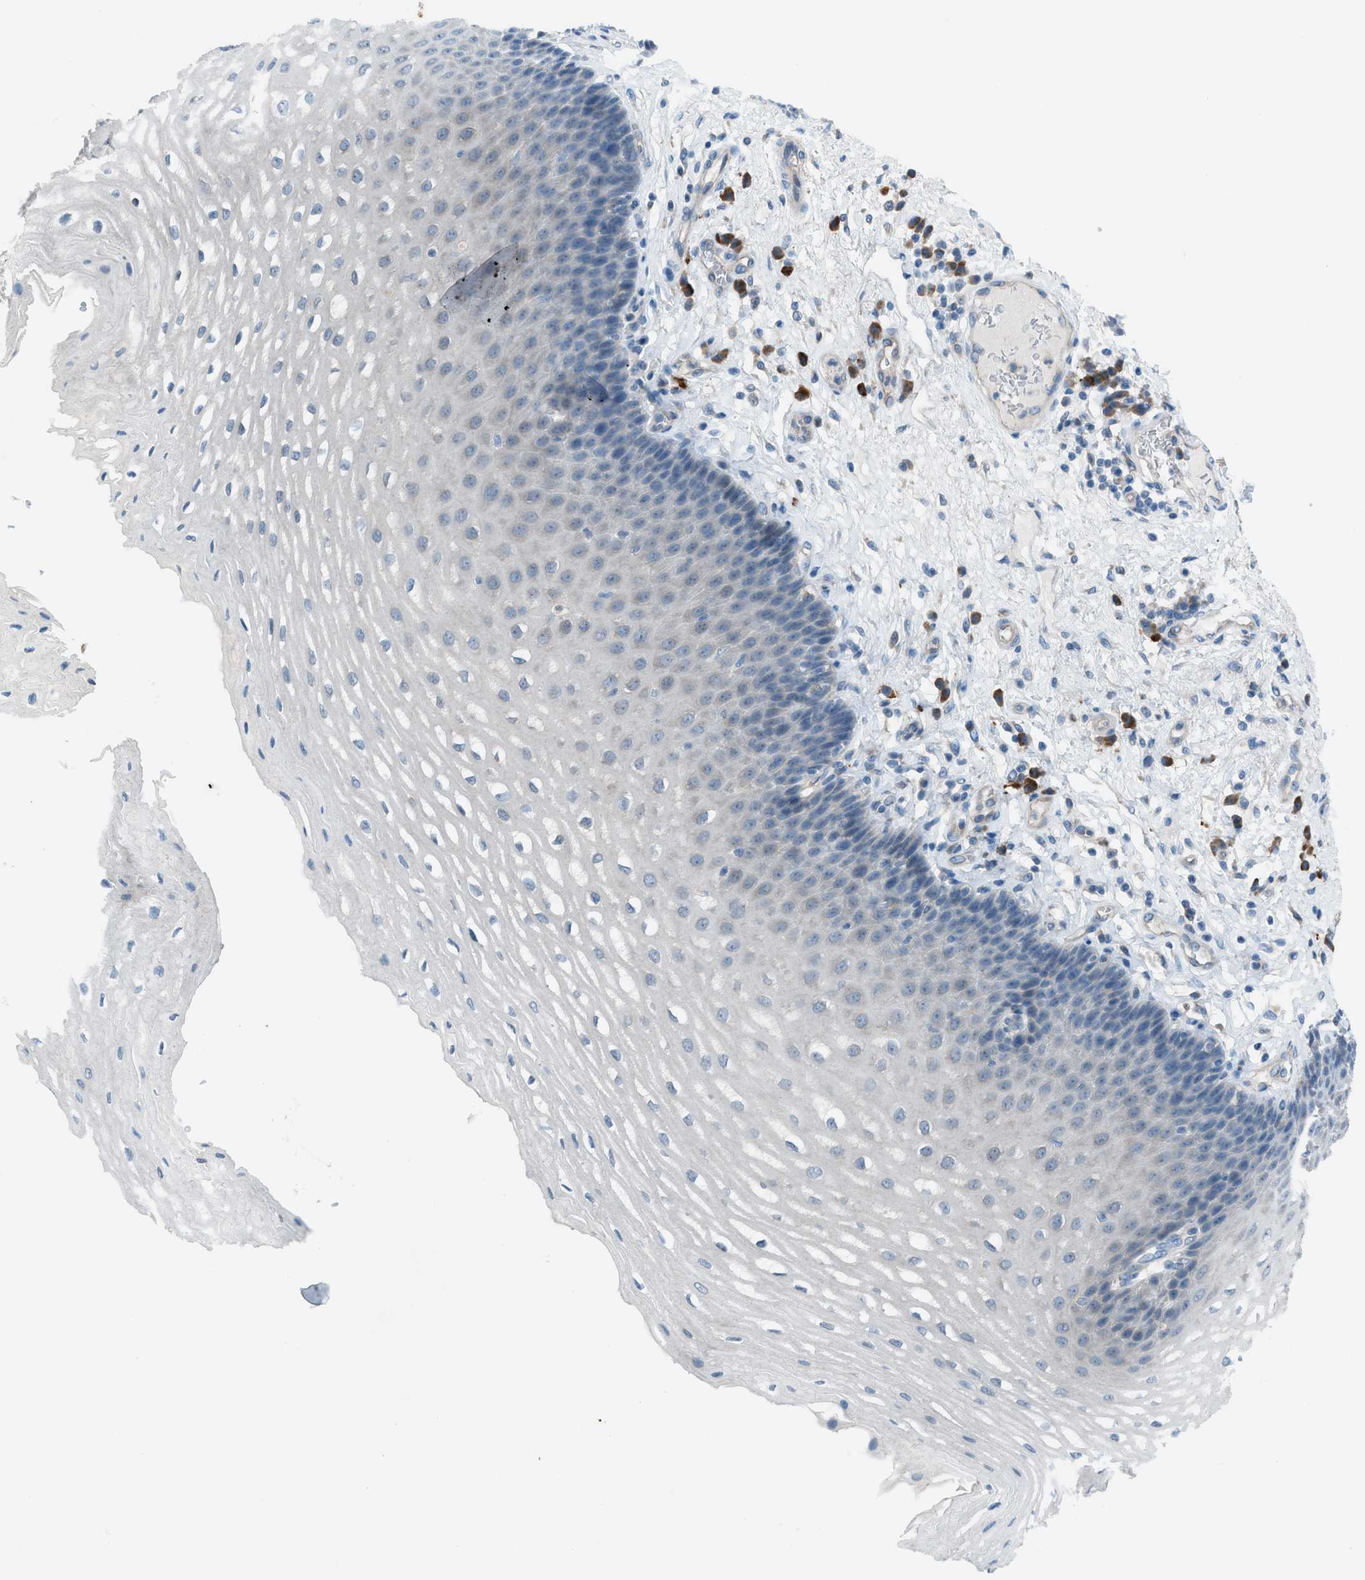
{"staining": {"intensity": "negative", "quantity": "none", "location": "none"}, "tissue": "esophagus", "cell_type": "Squamous epithelial cells", "image_type": "normal", "snomed": [{"axis": "morphology", "description": "Normal tissue, NOS"}, {"axis": "topography", "description": "Esophagus"}], "caption": "Immunohistochemistry photomicrograph of normal esophagus: human esophagus stained with DAB exhibits no significant protein expression in squamous epithelial cells. The staining is performed using DAB (3,3'-diaminobenzidine) brown chromogen with nuclei counter-stained in using hematoxylin.", "gene": "HEG1", "patient": {"sex": "male", "age": 54}}